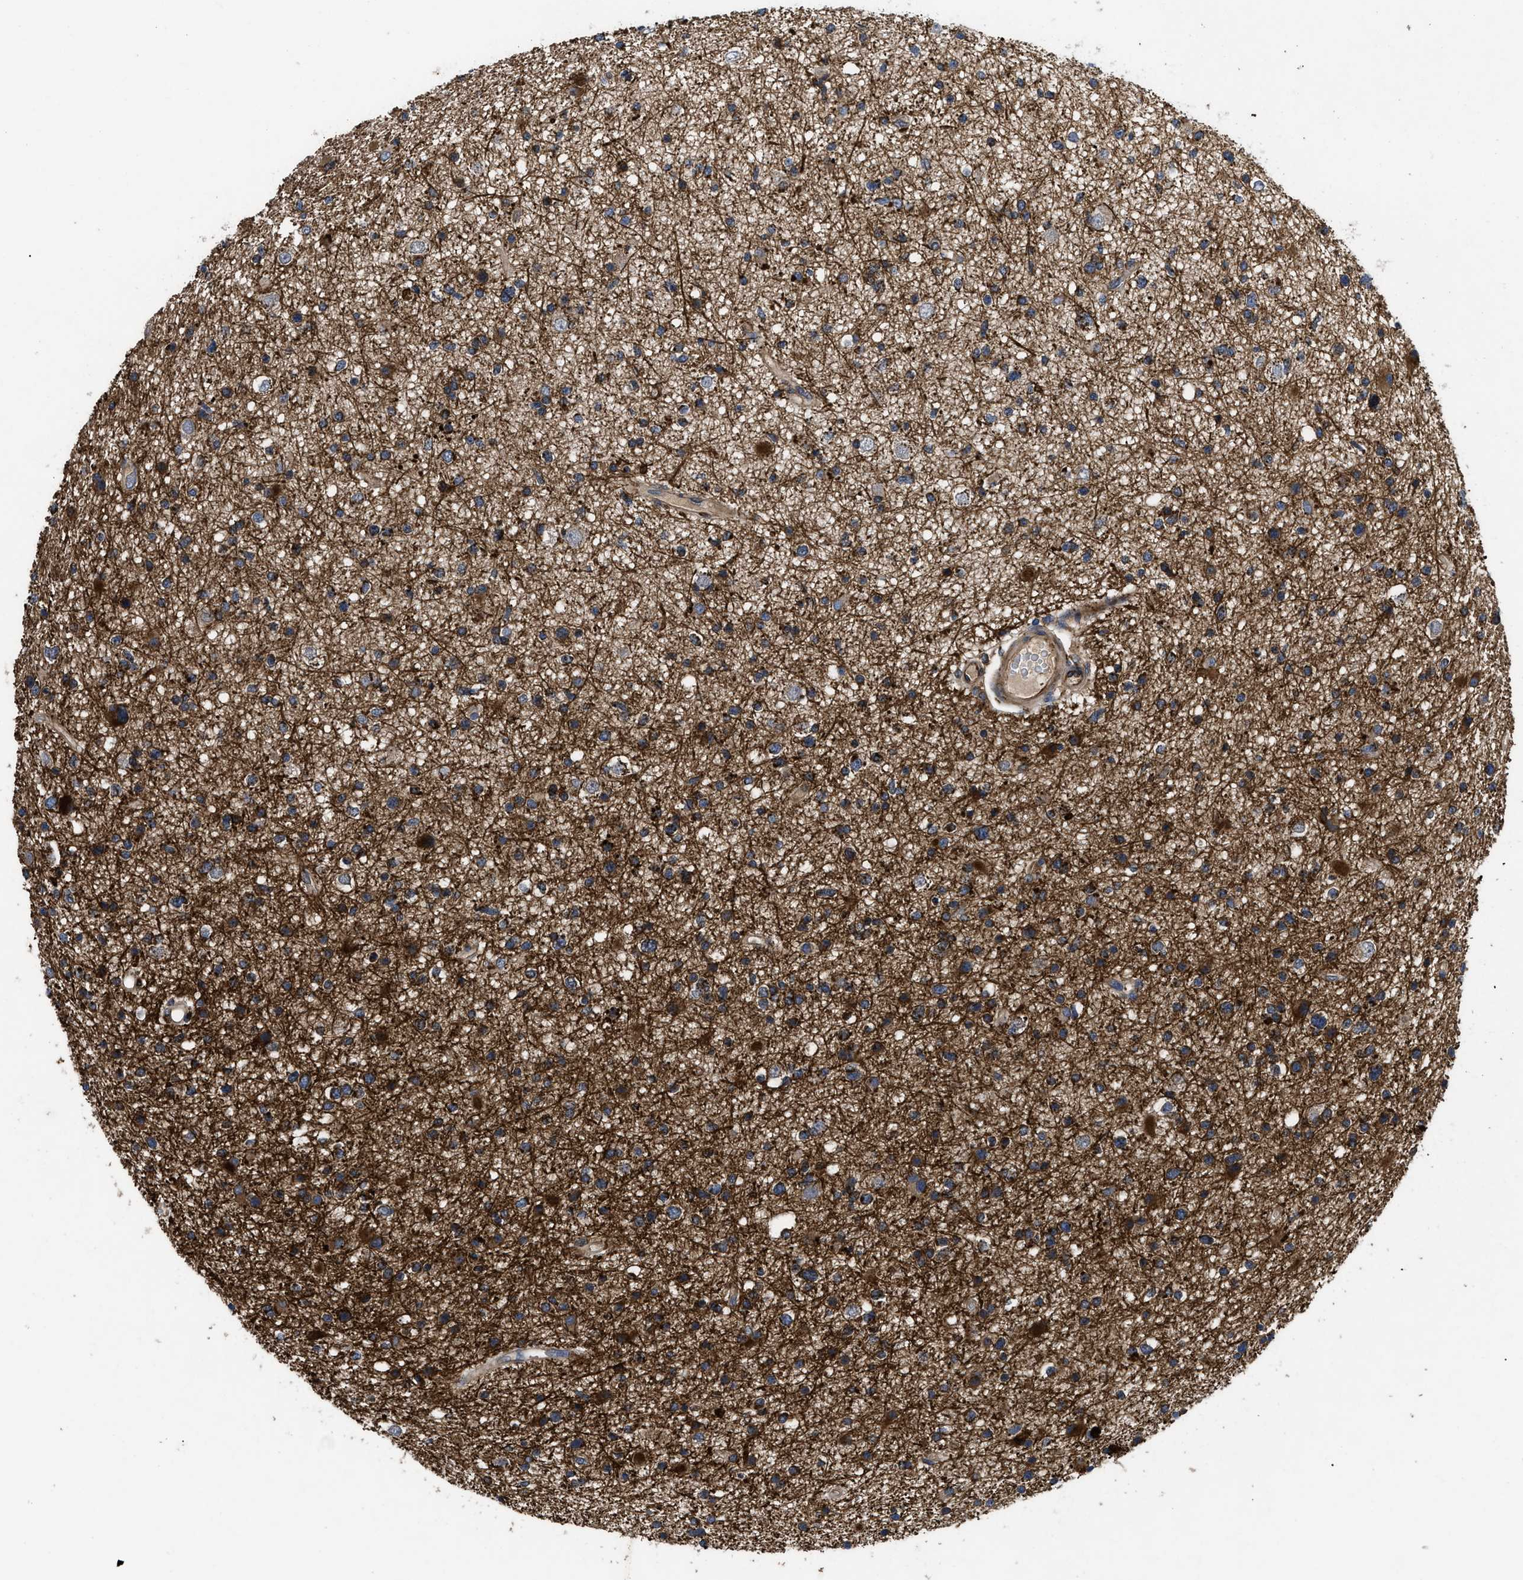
{"staining": {"intensity": "strong", "quantity": "25%-75%", "location": "cytoplasmic/membranous"}, "tissue": "glioma", "cell_type": "Tumor cells", "image_type": "cancer", "snomed": [{"axis": "morphology", "description": "Glioma, malignant, High grade"}, {"axis": "topography", "description": "Brain"}], "caption": "Protein staining of malignant glioma (high-grade) tissue demonstrates strong cytoplasmic/membranous staining in about 25%-75% of tumor cells. (Stains: DAB in brown, nuclei in blue, Microscopy: brightfield microscopy at high magnification).", "gene": "YBEY", "patient": {"sex": "male", "age": 33}}